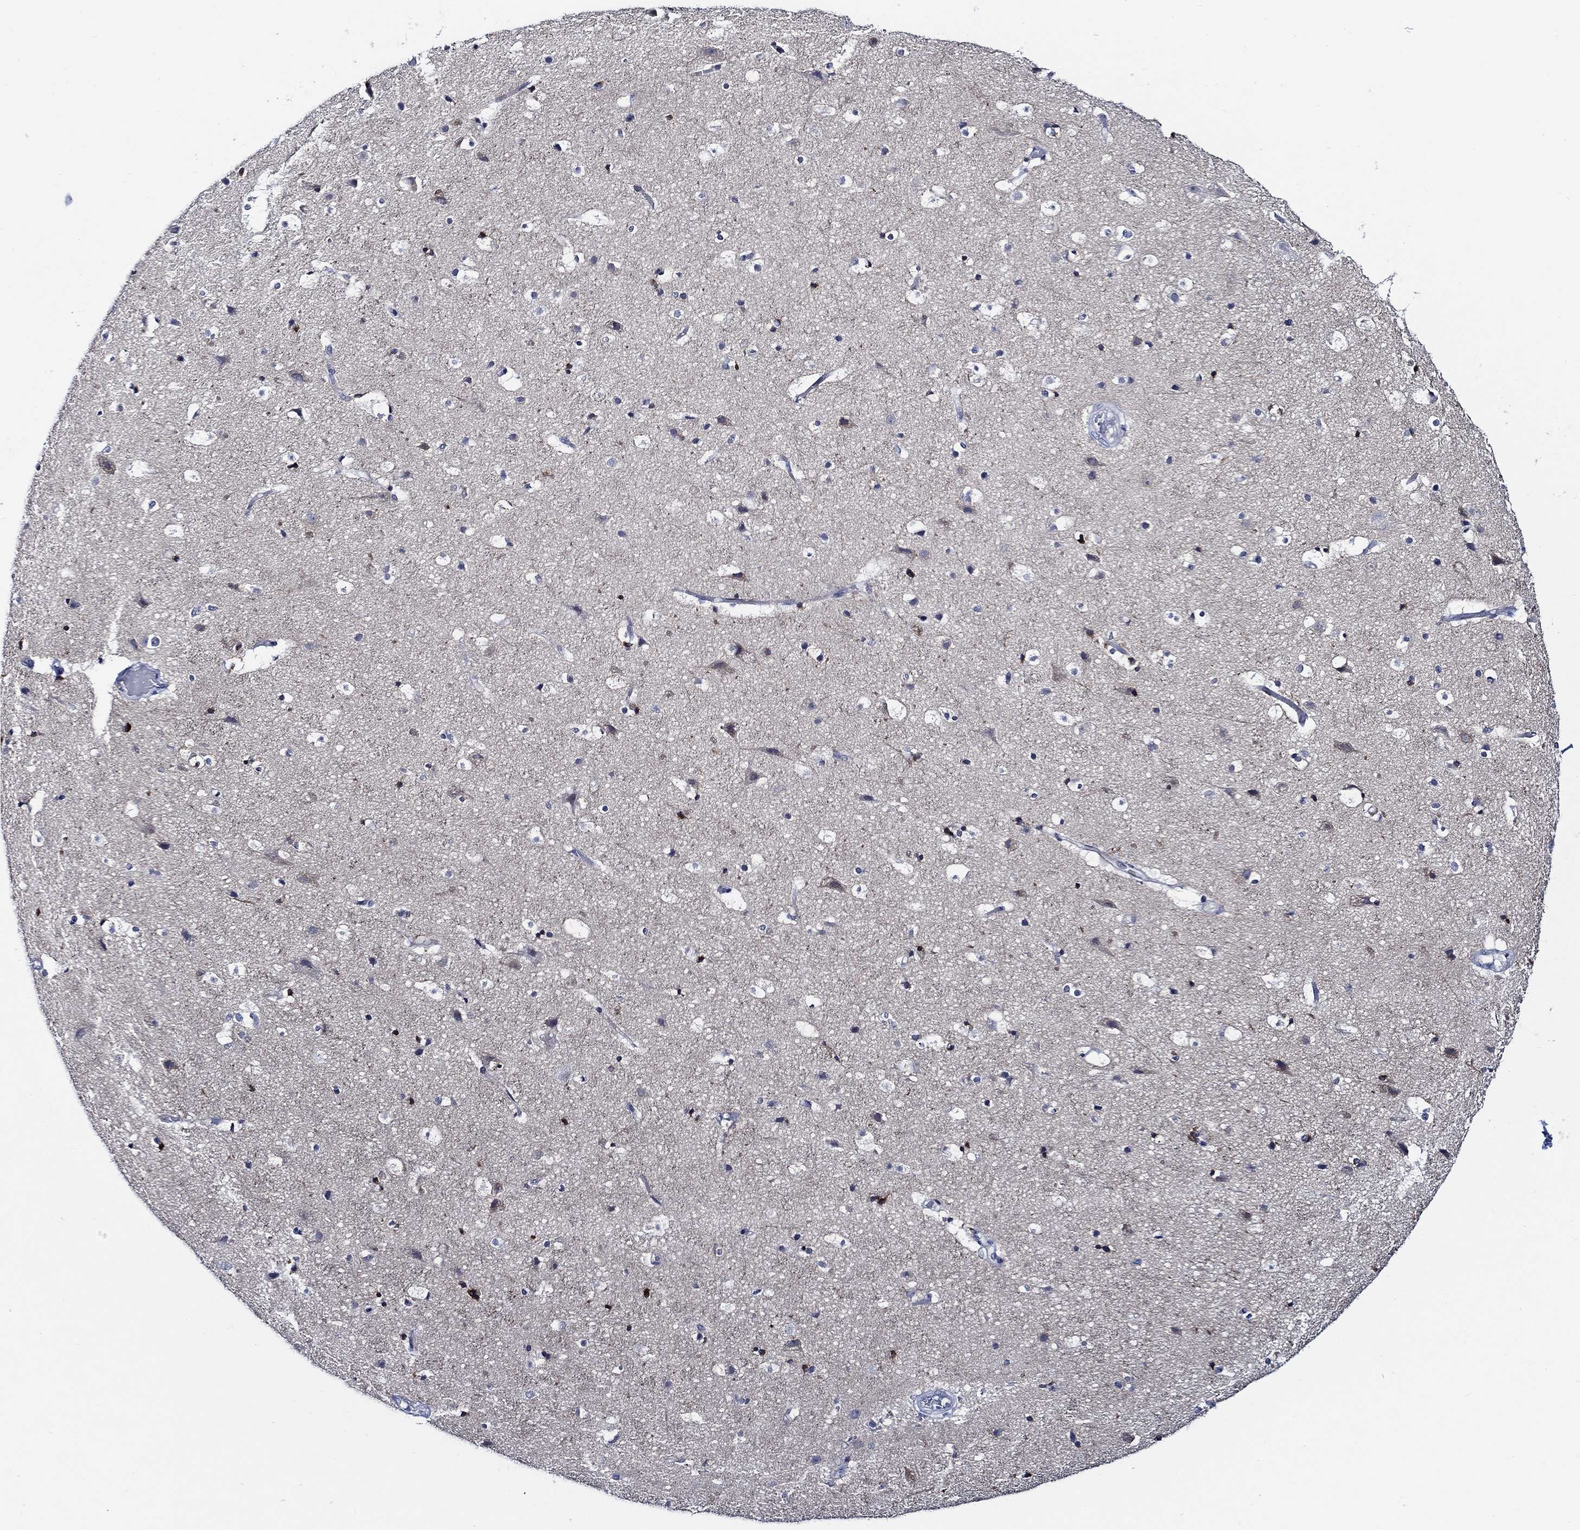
{"staining": {"intensity": "negative", "quantity": "none", "location": "none"}, "tissue": "cerebral cortex", "cell_type": "Endothelial cells", "image_type": "normal", "snomed": [{"axis": "morphology", "description": "Normal tissue, NOS"}, {"axis": "topography", "description": "Cerebral cortex"}], "caption": "Immunohistochemistry (IHC) micrograph of unremarkable human cerebral cortex stained for a protein (brown), which exhibits no positivity in endothelial cells.", "gene": "C8orf48", "patient": {"sex": "female", "age": 52}}